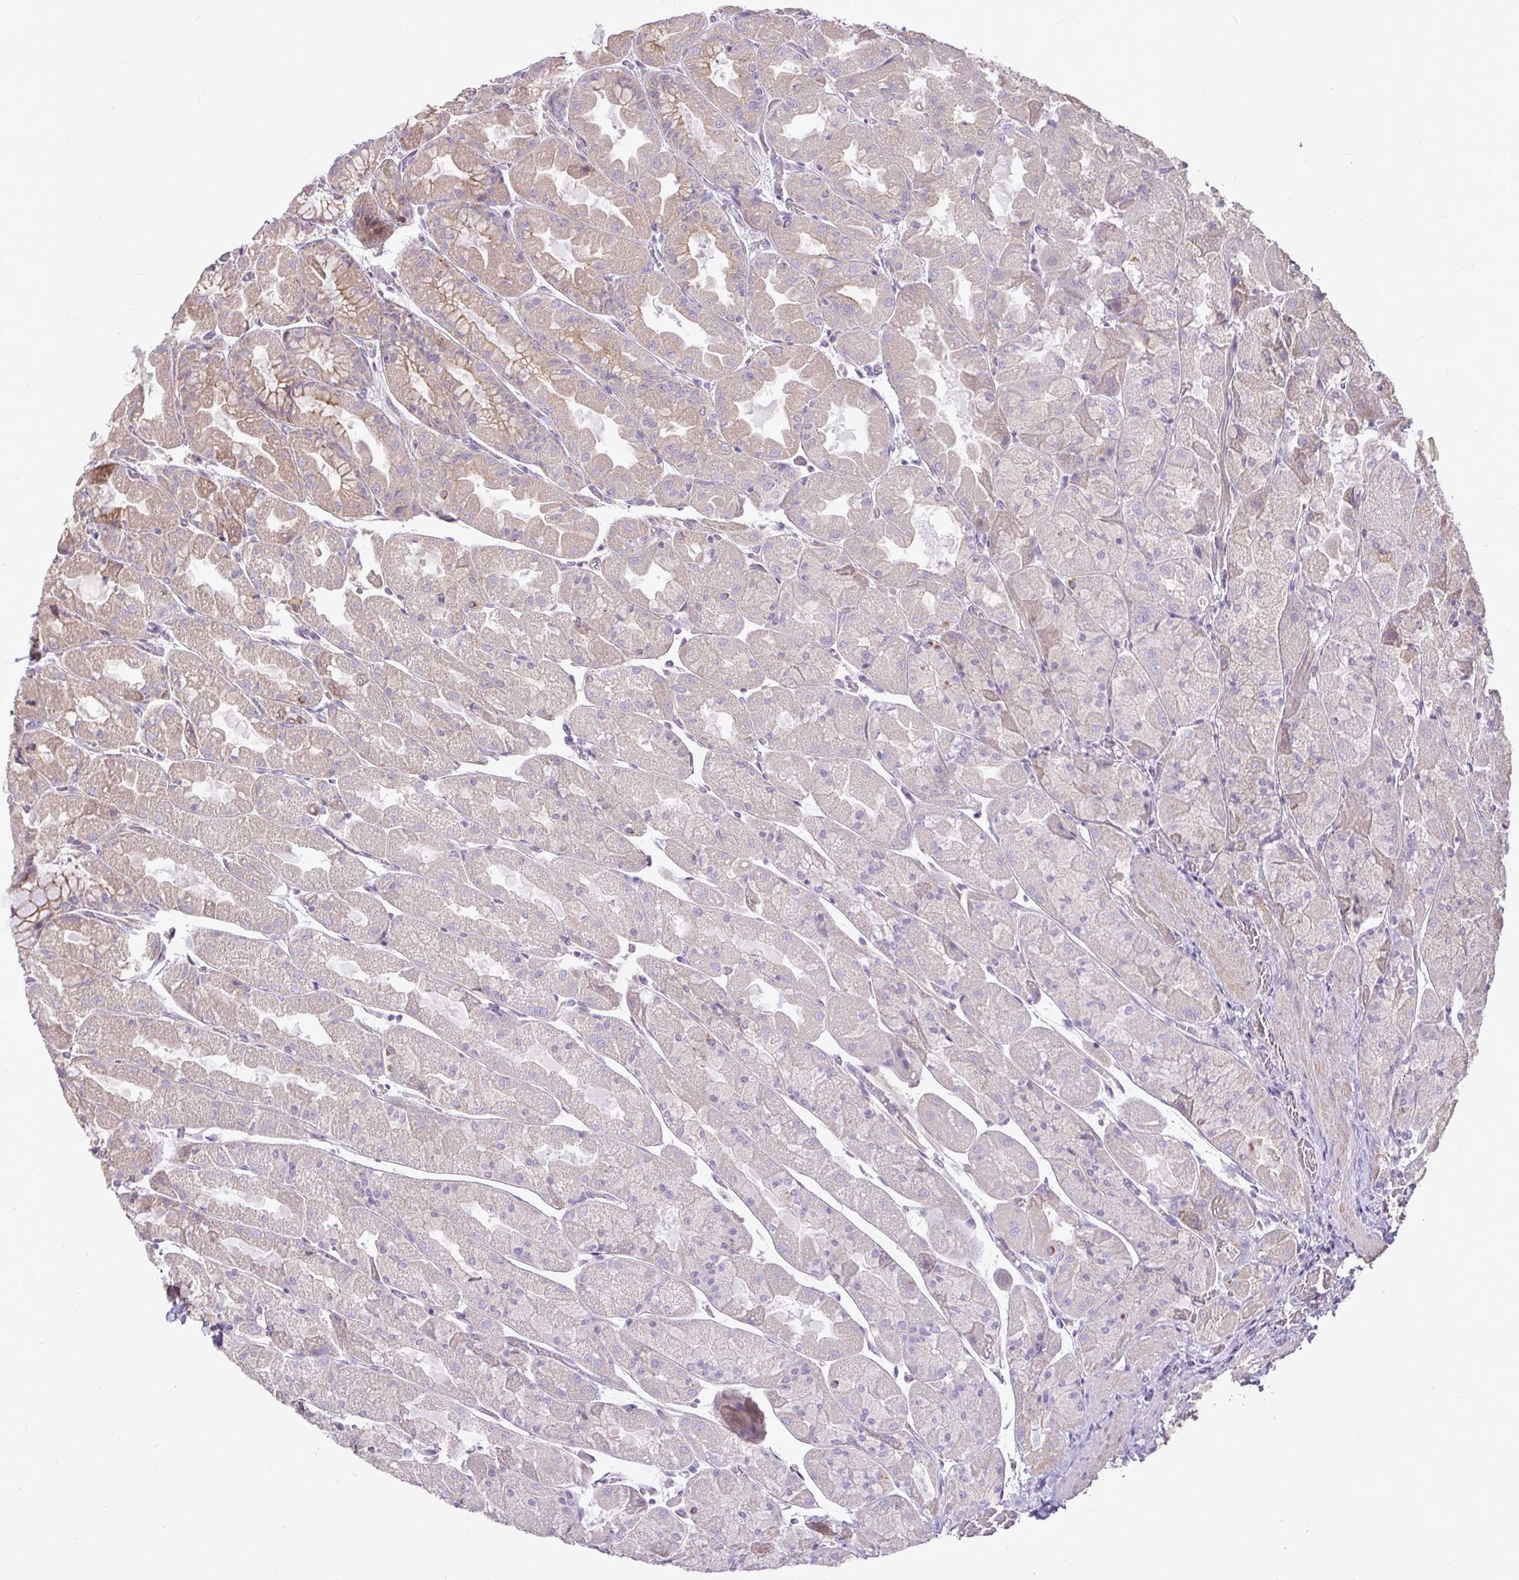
{"staining": {"intensity": "weak", "quantity": "25%-75%", "location": "cytoplasmic/membranous"}, "tissue": "stomach", "cell_type": "Glandular cells", "image_type": "normal", "snomed": [{"axis": "morphology", "description": "Normal tissue, NOS"}, {"axis": "topography", "description": "Stomach"}], "caption": "This is a photomicrograph of IHC staining of benign stomach, which shows weak positivity in the cytoplasmic/membranous of glandular cells.", "gene": "STRIP1", "patient": {"sex": "female", "age": 61}}